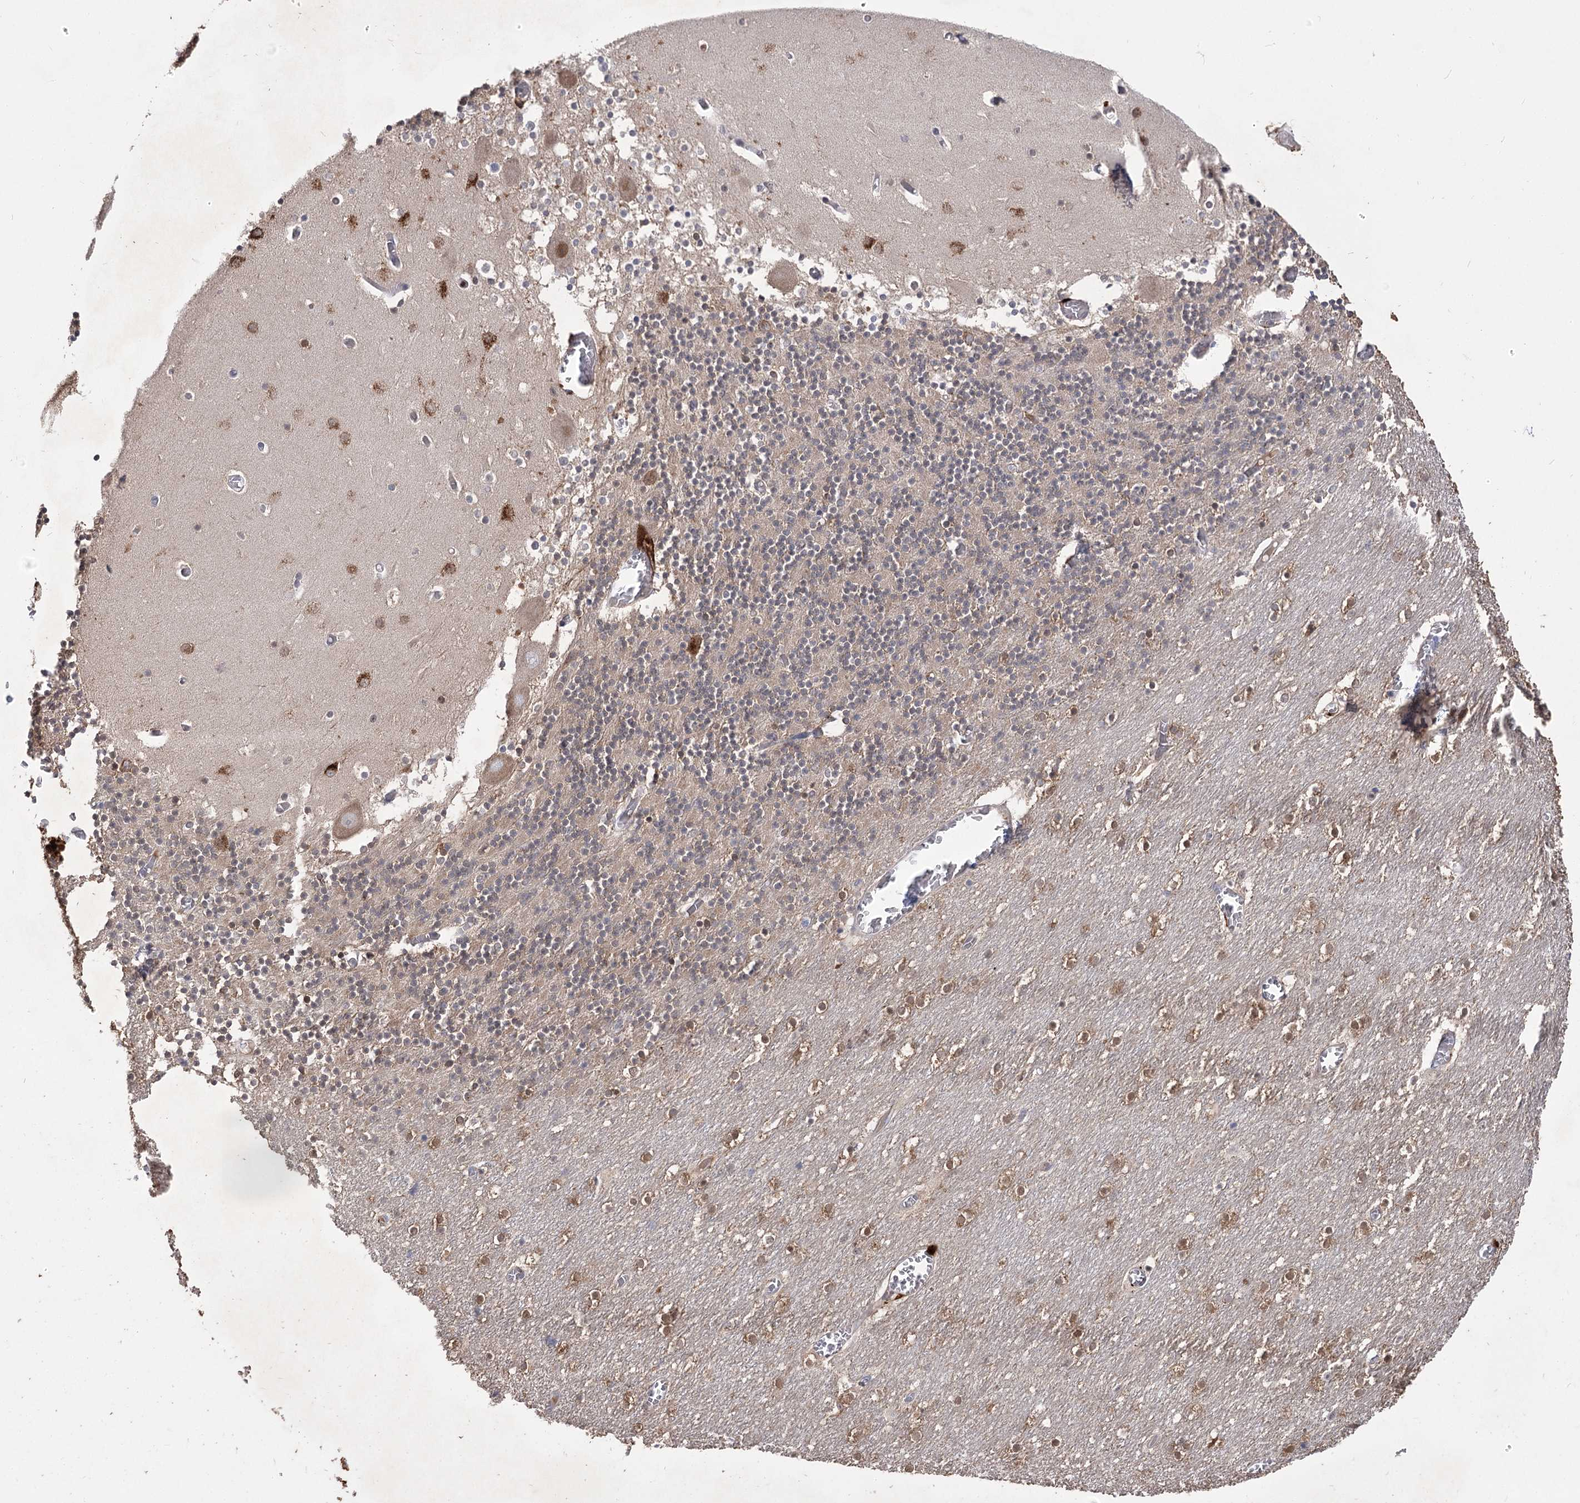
{"staining": {"intensity": "moderate", "quantity": "<25%", "location": "cytoplasmic/membranous,nuclear"}, "tissue": "cerebellum", "cell_type": "Cells in granular layer", "image_type": "normal", "snomed": [{"axis": "morphology", "description": "Normal tissue, NOS"}, {"axis": "topography", "description": "Cerebellum"}], "caption": "Human cerebellum stained for a protein (brown) reveals moderate cytoplasmic/membranous,nuclear positive staining in approximately <25% of cells in granular layer.", "gene": "SIAE", "patient": {"sex": "female", "age": 28}}